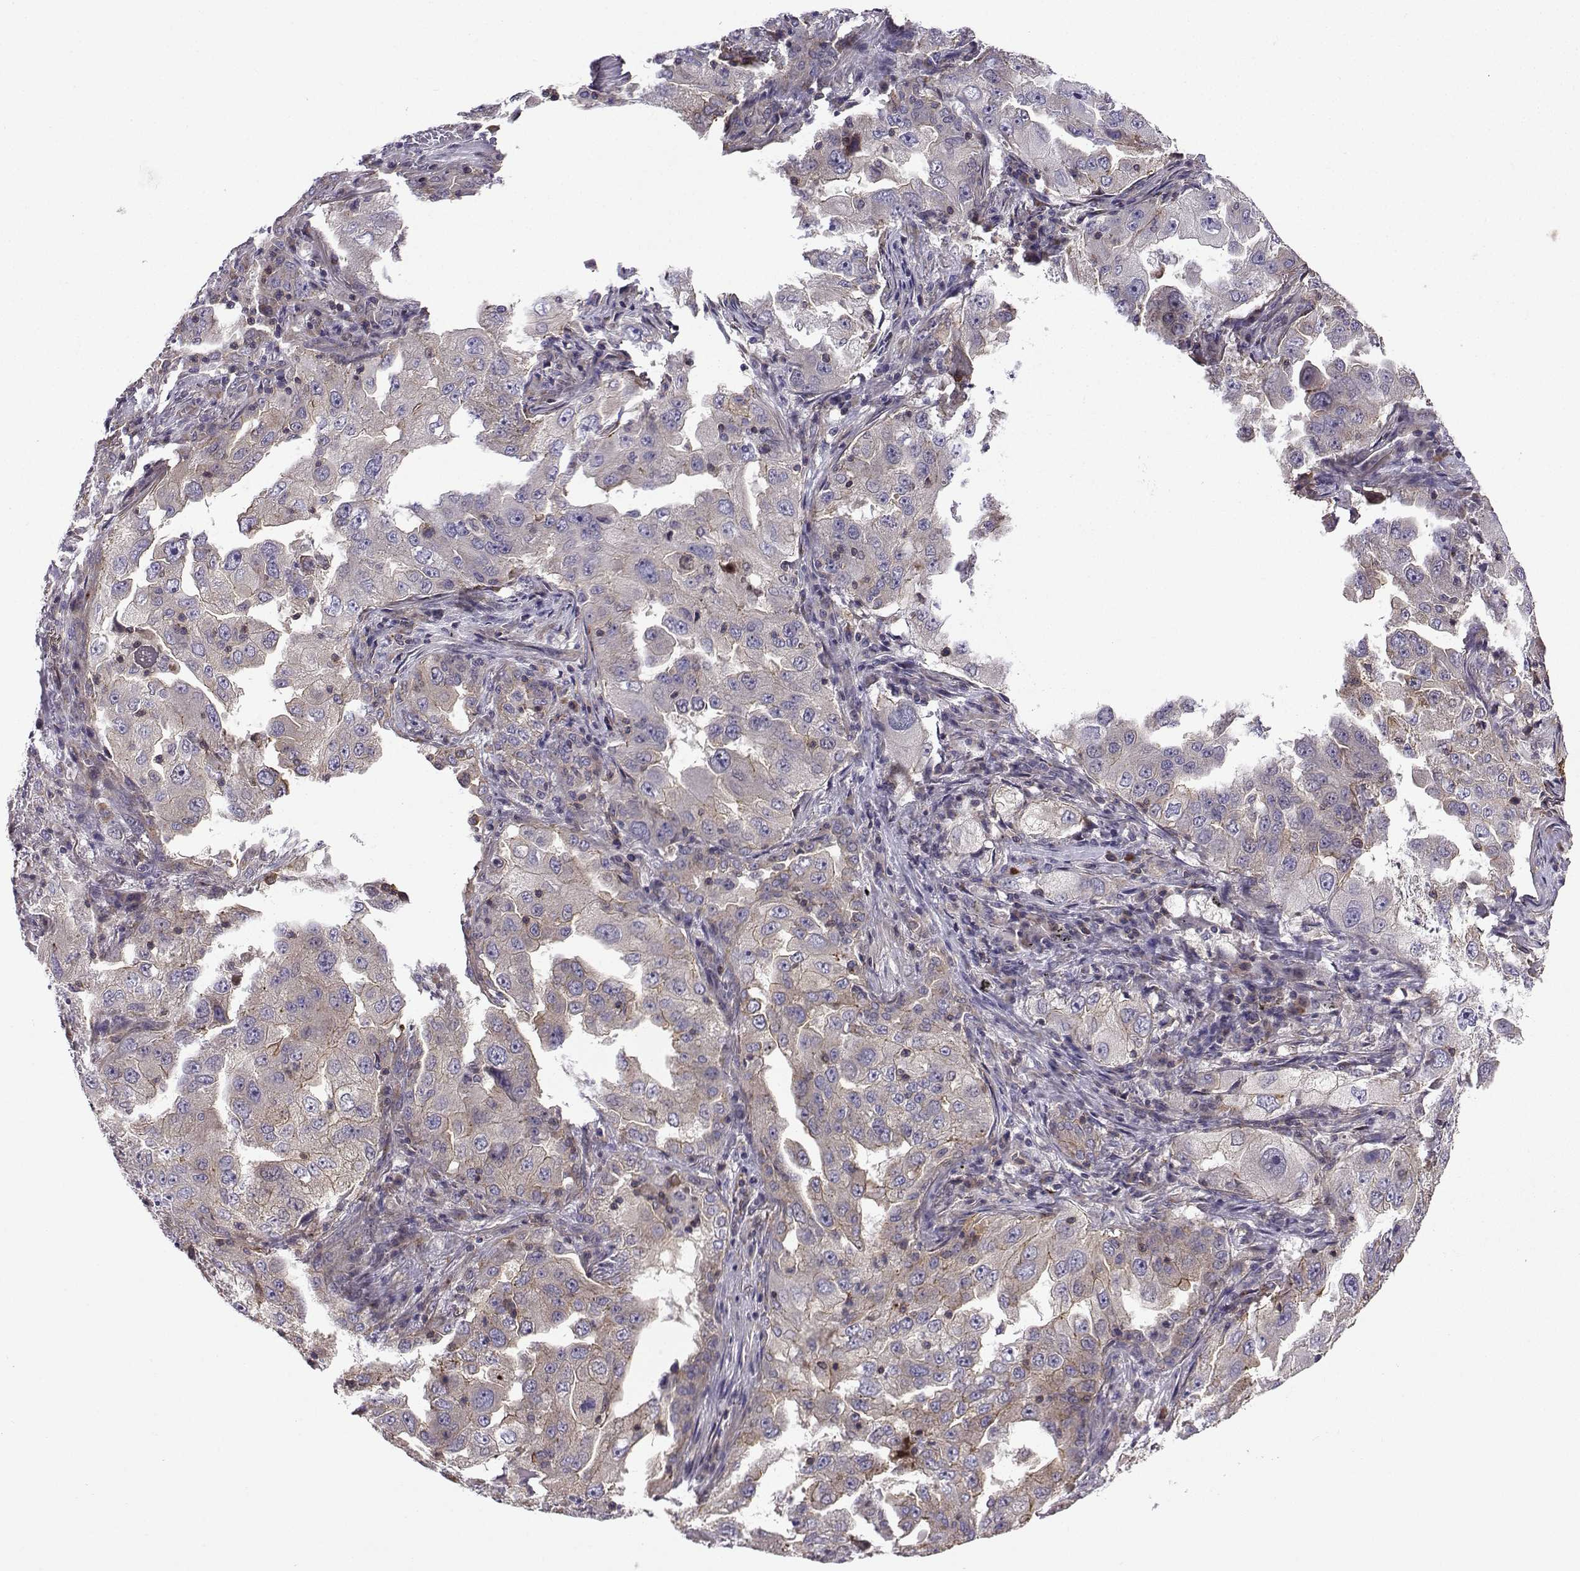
{"staining": {"intensity": "moderate", "quantity": "<25%", "location": "cytoplasmic/membranous"}, "tissue": "lung cancer", "cell_type": "Tumor cells", "image_type": "cancer", "snomed": [{"axis": "morphology", "description": "Adenocarcinoma, NOS"}, {"axis": "topography", "description": "Lung"}], "caption": "The photomicrograph shows staining of lung adenocarcinoma, revealing moderate cytoplasmic/membranous protein positivity (brown color) within tumor cells.", "gene": "ITGB8", "patient": {"sex": "female", "age": 61}}